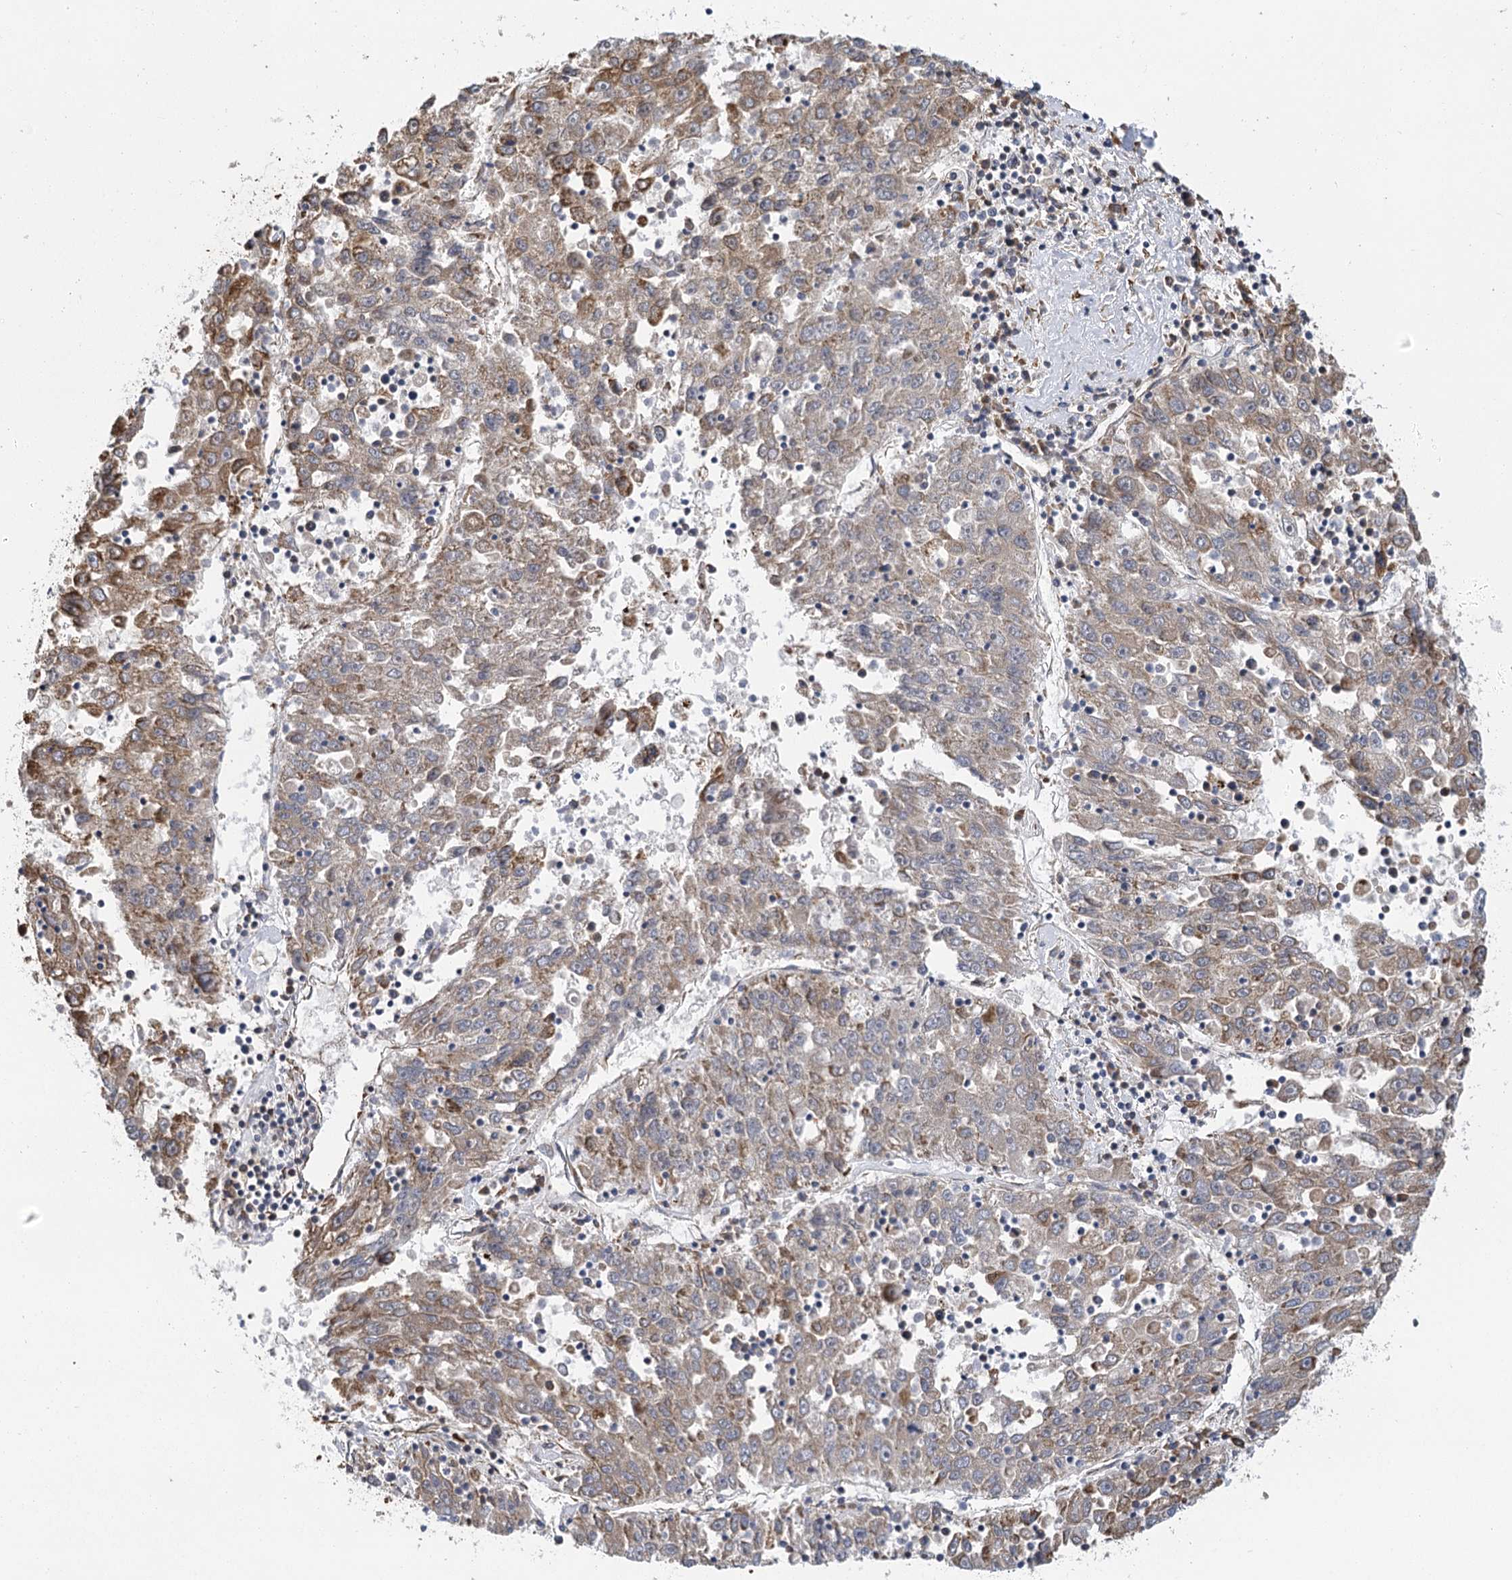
{"staining": {"intensity": "moderate", "quantity": "25%-75%", "location": "cytoplasmic/membranous"}, "tissue": "liver cancer", "cell_type": "Tumor cells", "image_type": "cancer", "snomed": [{"axis": "morphology", "description": "Carcinoma, Hepatocellular, NOS"}, {"axis": "topography", "description": "Liver"}], "caption": "The image exhibits staining of liver hepatocellular carcinoma, revealing moderate cytoplasmic/membranous protein staining (brown color) within tumor cells.", "gene": "IL11RA", "patient": {"sex": "male", "age": 49}}